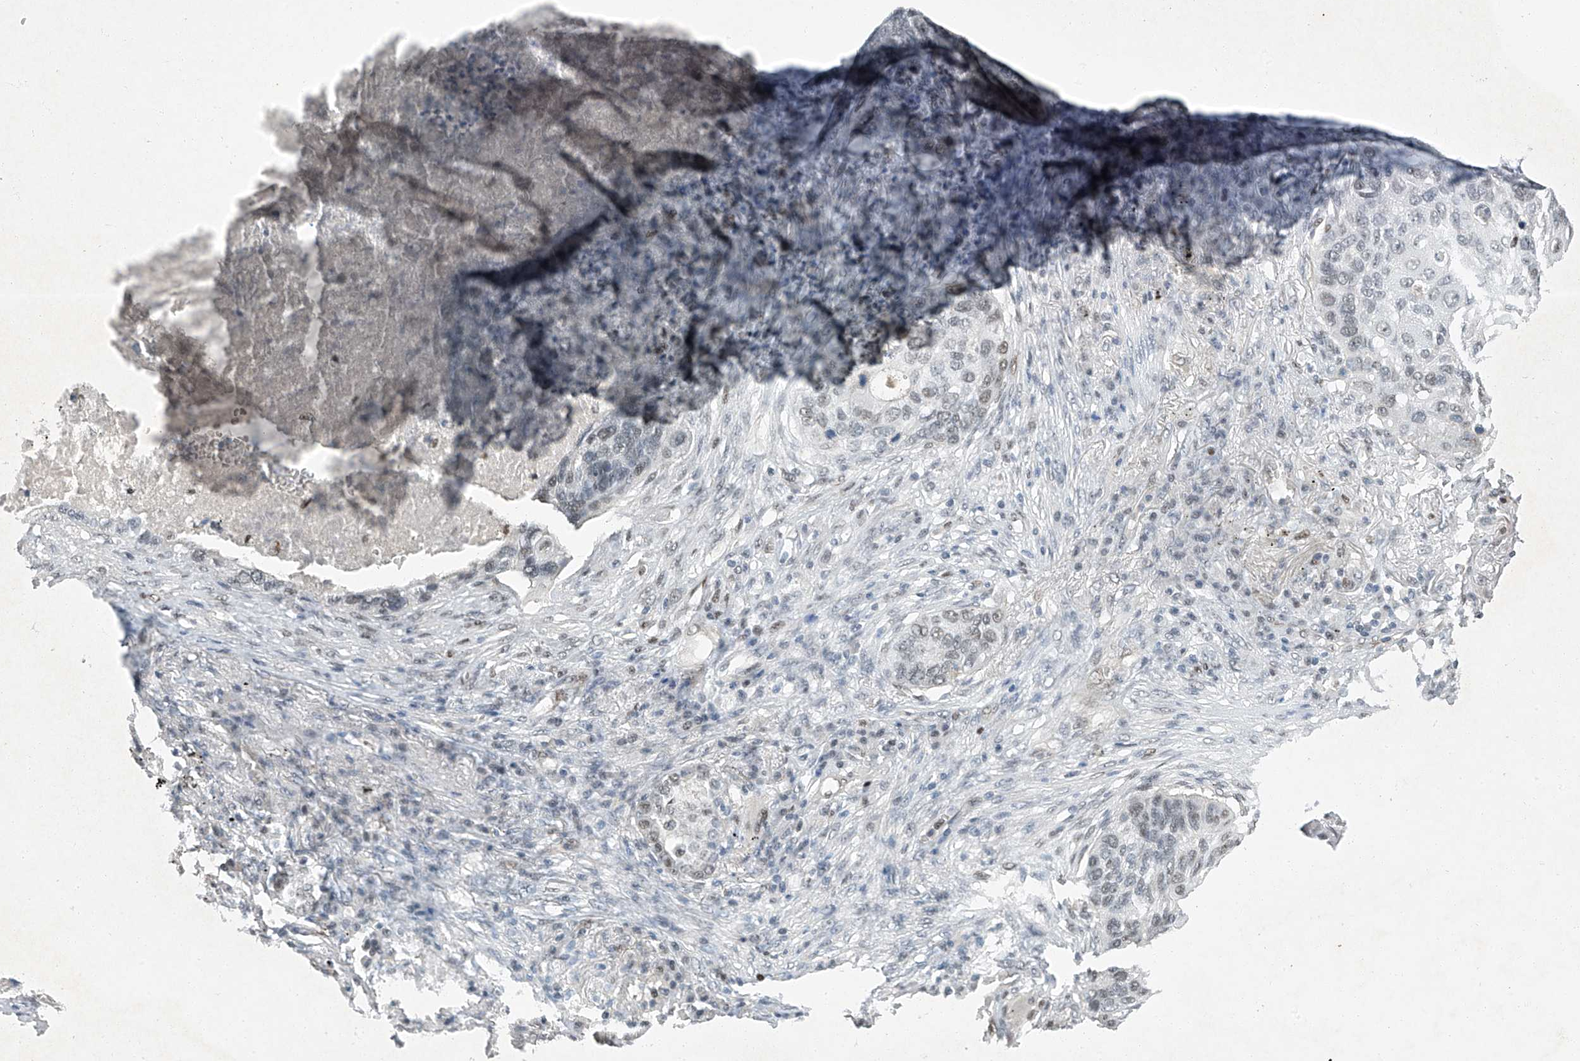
{"staining": {"intensity": "weak", "quantity": "<25%", "location": "nuclear"}, "tissue": "lung cancer", "cell_type": "Tumor cells", "image_type": "cancer", "snomed": [{"axis": "morphology", "description": "Squamous cell carcinoma, NOS"}, {"axis": "topography", "description": "Lung"}], "caption": "A high-resolution micrograph shows immunohistochemistry staining of lung squamous cell carcinoma, which shows no significant staining in tumor cells.", "gene": "TAF8", "patient": {"sex": "female", "age": 63}}